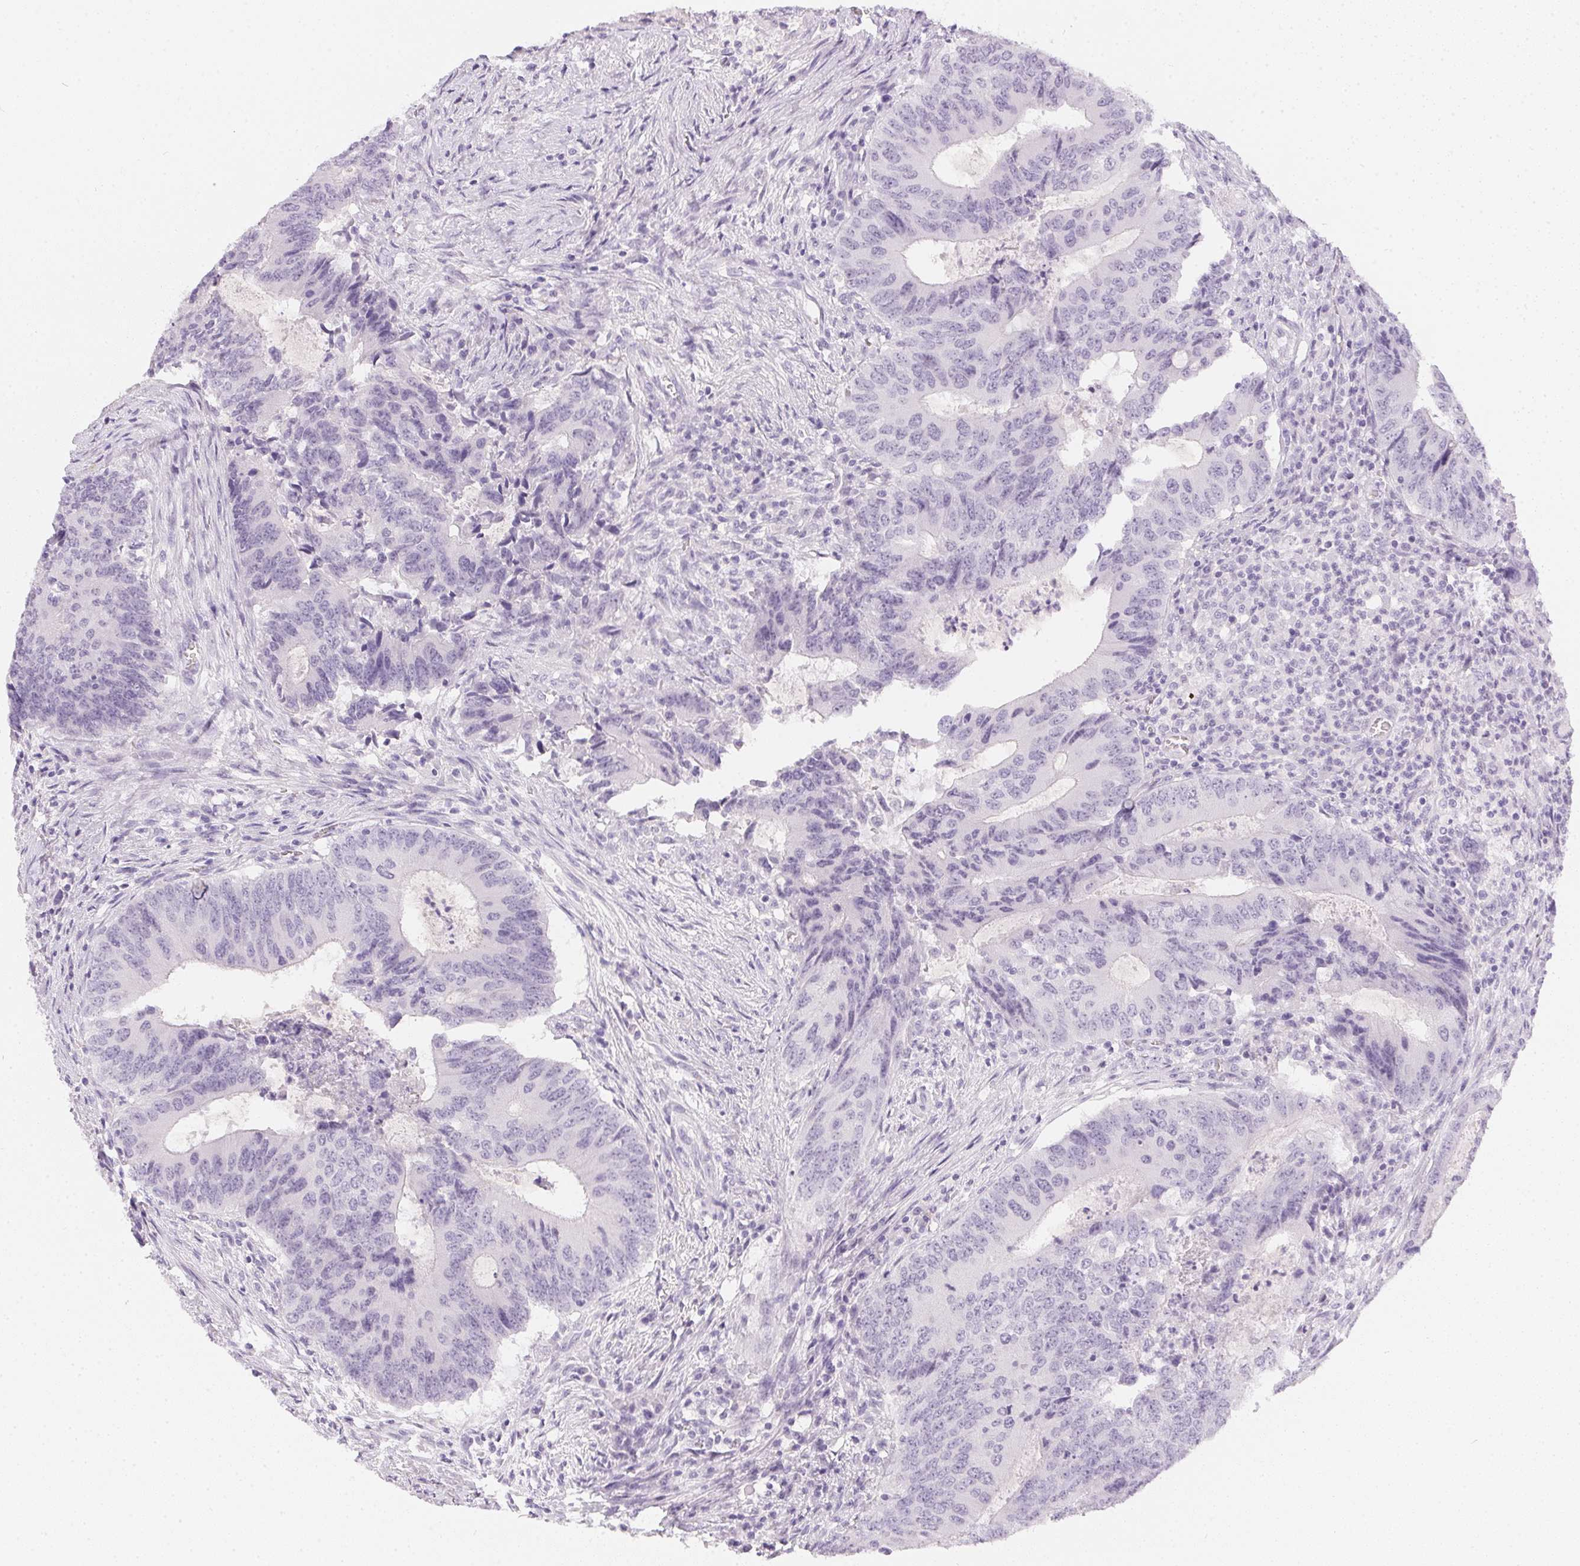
{"staining": {"intensity": "negative", "quantity": "none", "location": "none"}, "tissue": "colorectal cancer", "cell_type": "Tumor cells", "image_type": "cancer", "snomed": [{"axis": "morphology", "description": "Adenocarcinoma, NOS"}, {"axis": "topography", "description": "Colon"}], "caption": "Tumor cells are negative for protein expression in human adenocarcinoma (colorectal). (DAB immunohistochemistry visualized using brightfield microscopy, high magnification).", "gene": "PPY", "patient": {"sex": "male", "age": 67}}